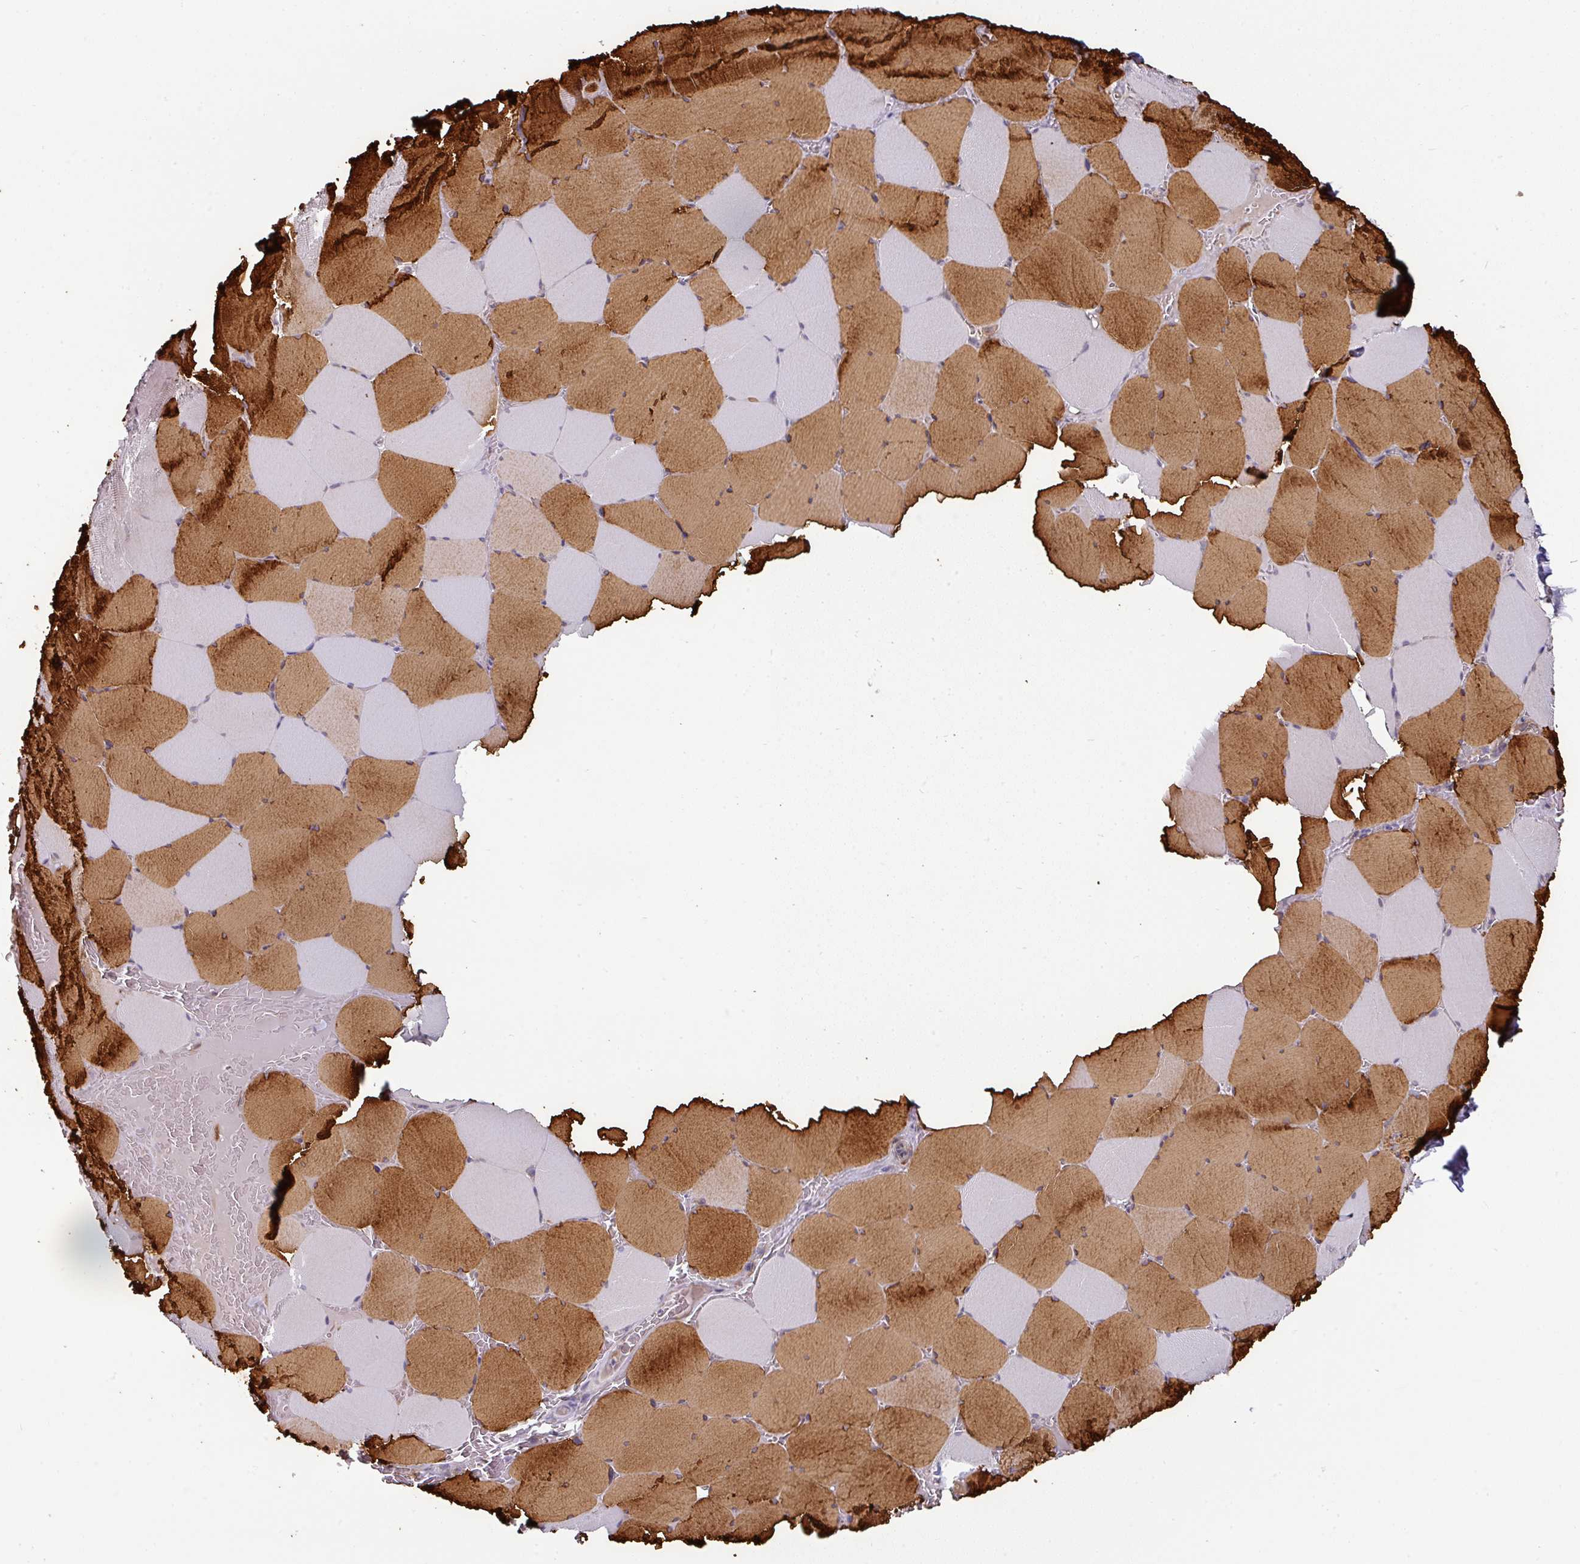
{"staining": {"intensity": "strong", "quantity": "25%-75%", "location": "cytoplasmic/membranous"}, "tissue": "skeletal muscle", "cell_type": "Myocytes", "image_type": "normal", "snomed": [{"axis": "morphology", "description": "Normal tissue, NOS"}, {"axis": "topography", "description": "Skeletal muscle"}, {"axis": "topography", "description": "Head-Neck"}], "caption": "Protein staining shows strong cytoplasmic/membranous positivity in approximately 25%-75% of myocytes in normal skeletal muscle.", "gene": "CASP2", "patient": {"sex": "male", "age": 66}}